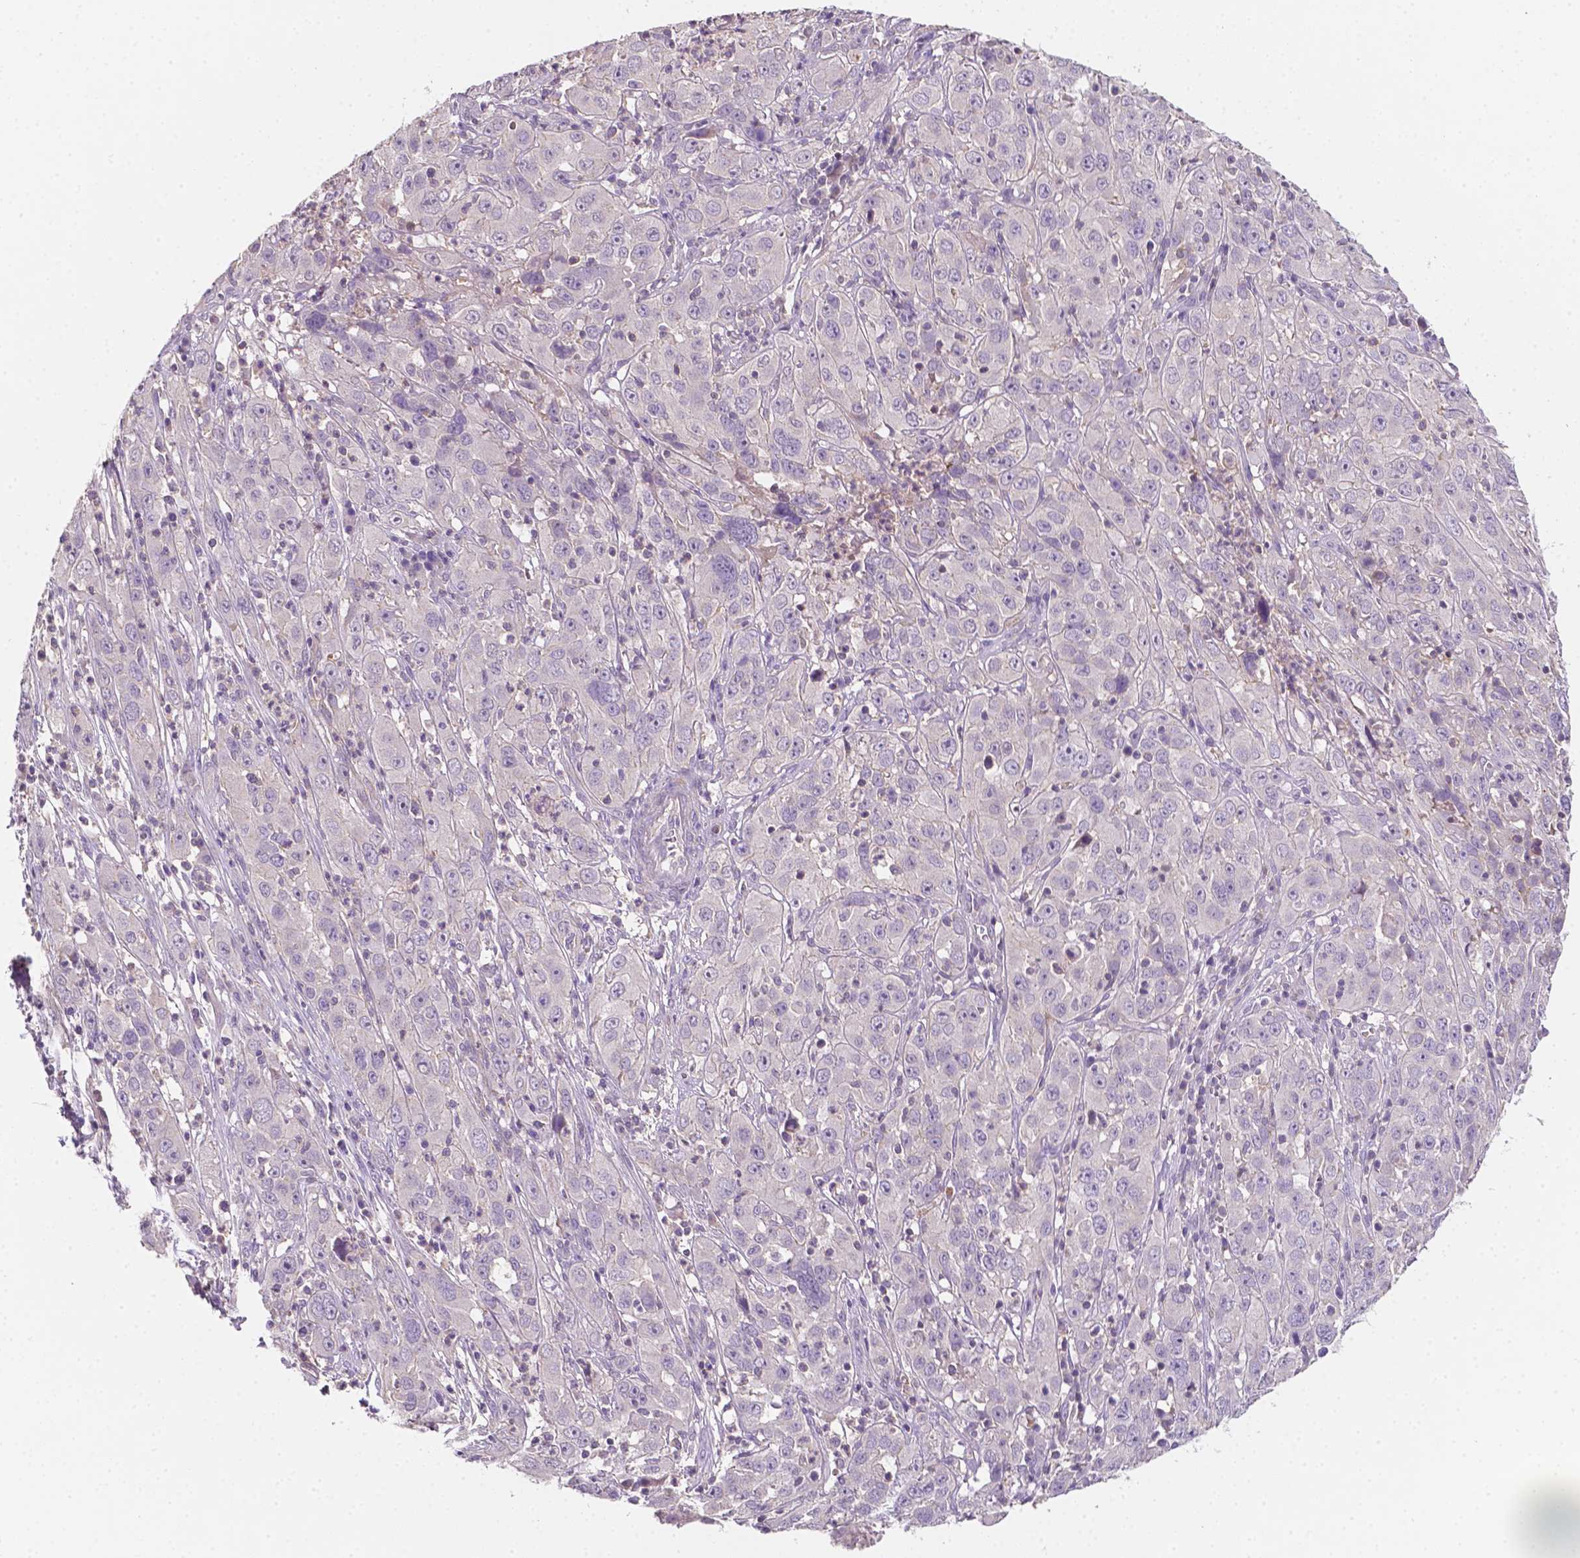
{"staining": {"intensity": "negative", "quantity": "none", "location": "none"}, "tissue": "cervical cancer", "cell_type": "Tumor cells", "image_type": "cancer", "snomed": [{"axis": "morphology", "description": "Squamous cell carcinoma, NOS"}, {"axis": "topography", "description": "Cervix"}], "caption": "A photomicrograph of human cervical cancer is negative for staining in tumor cells. (DAB immunohistochemistry, high magnification).", "gene": "EGFR", "patient": {"sex": "female", "age": 32}}